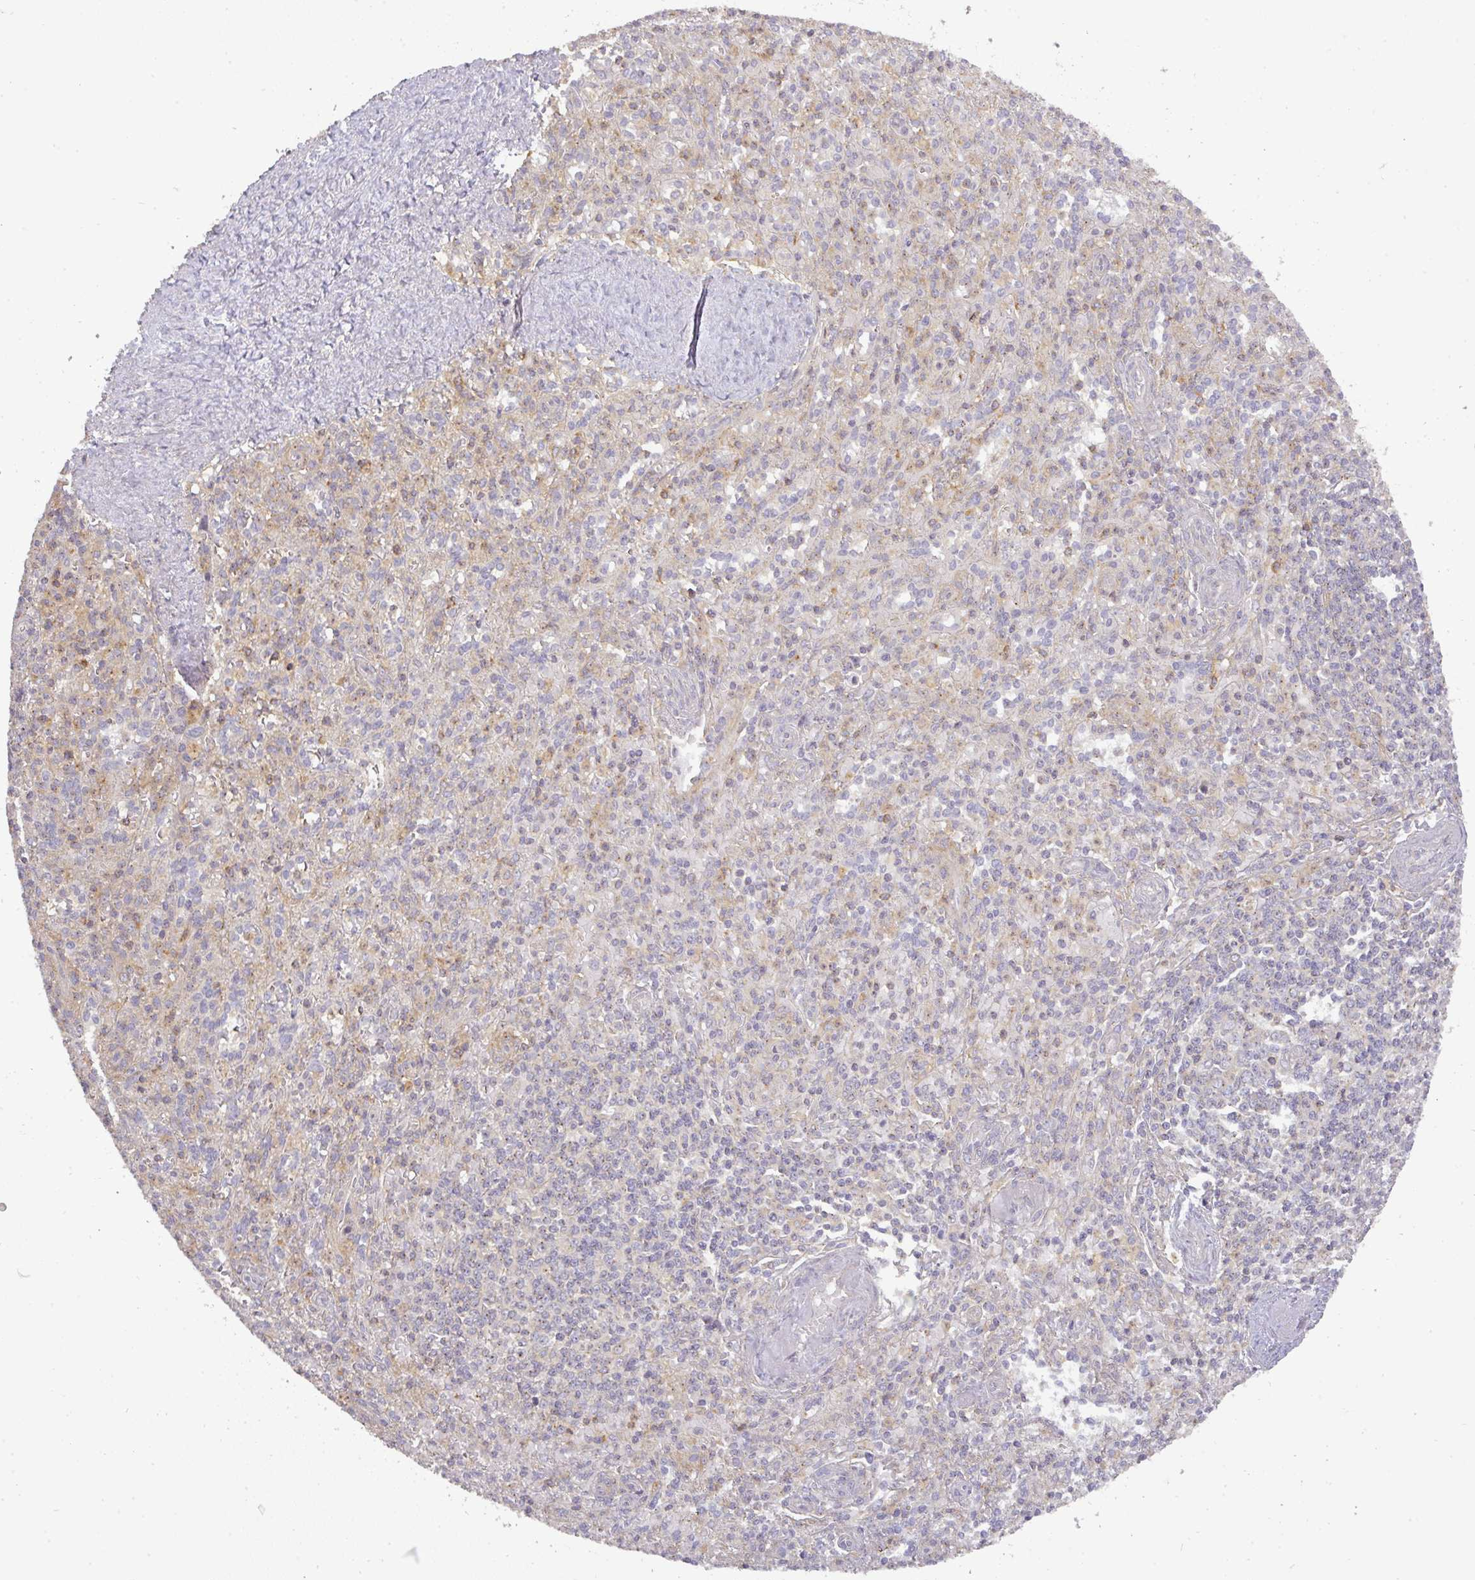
{"staining": {"intensity": "weak", "quantity": "<25%", "location": "cytoplasmic/membranous"}, "tissue": "spleen", "cell_type": "Cells in red pulp", "image_type": "normal", "snomed": [{"axis": "morphology", "description": "Normal tissue, NOS"}, {"axis": "topography", "description": "Spleen"}], "caption": "IHC histopathology image of unremarkable spleen: spleen stained with DAB (3,3'-diaminobenzidine) shows no significant protein expression in cells in red pulp. The staining was performed using DAB (3,3'-diaminobenzidine) to visualize the protein expression in brown, while the nuclei were stained in blue with hematoxylin (Magnification: 20x).", "gene": "NIN", "patient": {"sex": "female", "age": 70}}